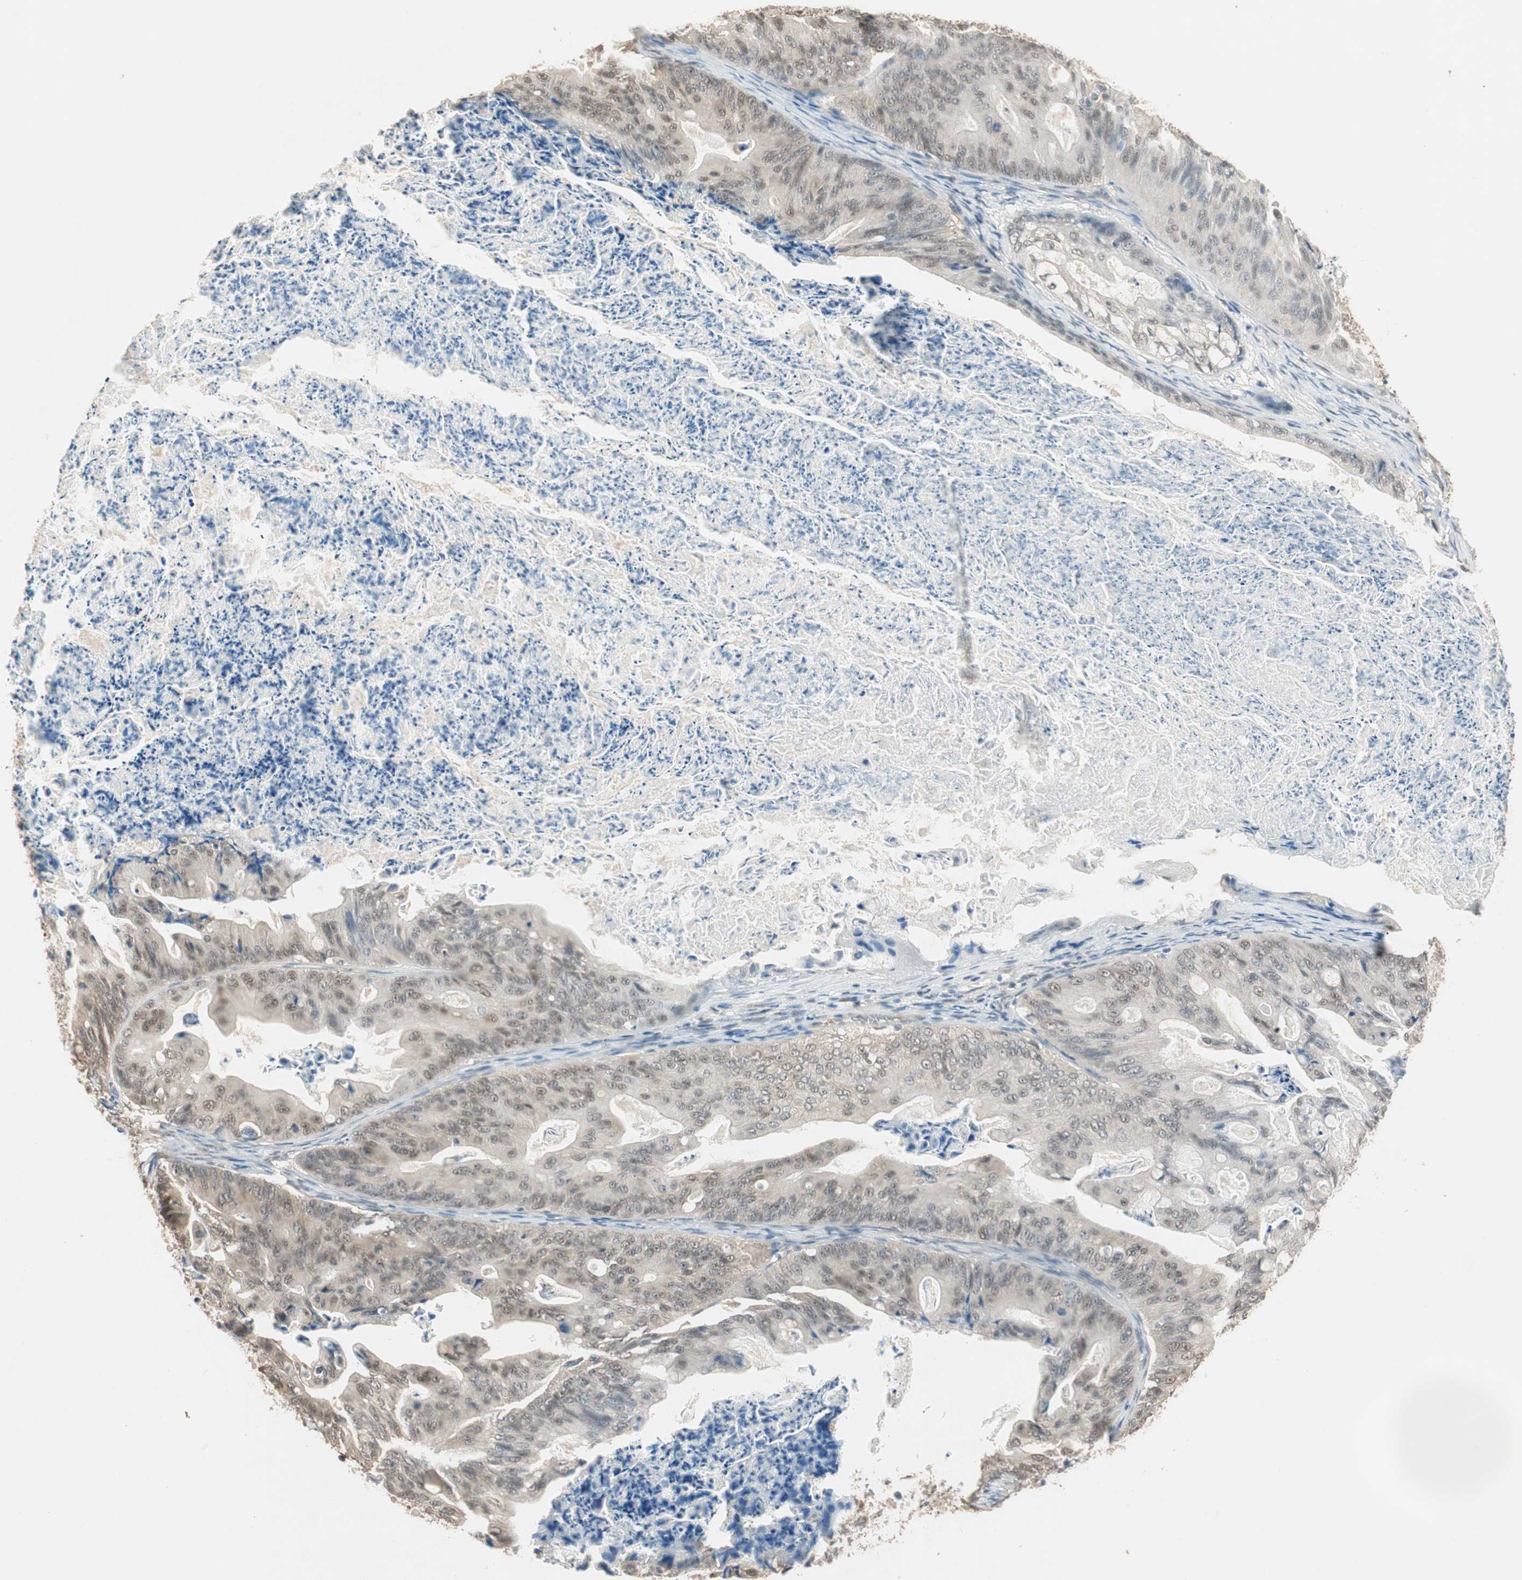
{"staining": {"intensity": "weak", "quantity": ">75%", "location": "cytoplasmic/membranous,nuclear"}, "tissue": "ovarian cancer", "cell_type": "Tumor cells", "image_type": "cancer", "snomed": [{"axis": "morphology", "description": "Cystadenocarcinoma, mucinous, NOS"}, {"axis": "topography", "description": "Ovary"}], "caption": "Ovarian cancer stained for a protein (brown) exhibits weak cytoplasmic/membranous and nuclear positive expression in about >75% of tumor cells.", "gene": "USP5", "patient": {"sex": "female", "age": 37}}